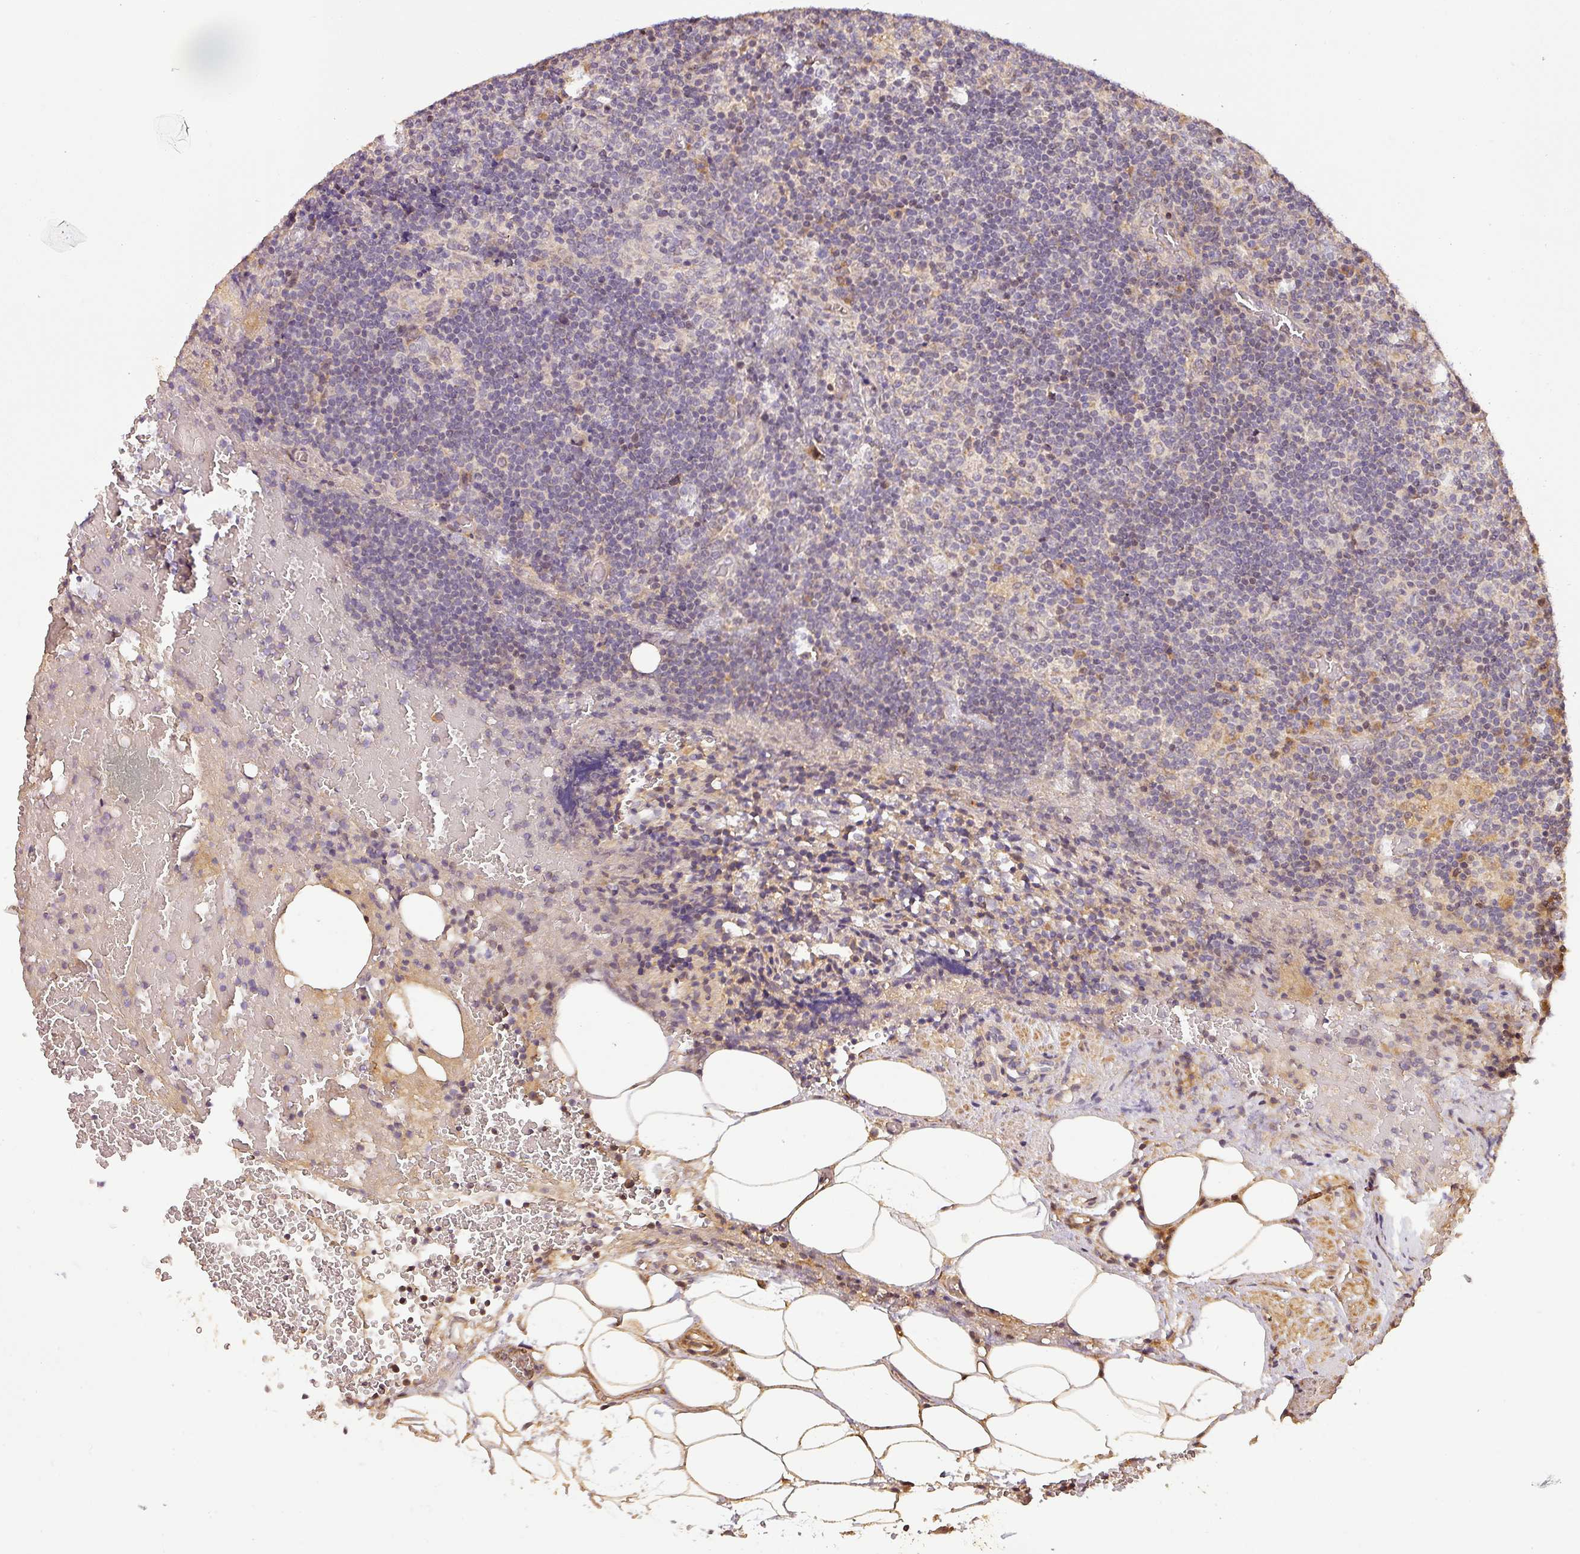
{"staining": {"intensity": "weak", "quantity": "<25%", "location": "nuclear"}, "tissue": "lymph node", "cell_type": "Germinal center cells", "image_type": "normal", "snomed": [{"axis": "morphology", "description": "Normal tissue, NOS"}, {"axis": "topography", "description": "Lymph node"}], "caption": "The histopathology image shows no staining of germinal center cells in unremarkable lymph node. Brightfield microscopy of immunohistochemistry stained with DAB (3,3'-diaminobenzidine) (brown) and hematoxylin (blue), captured at high magnification.", "gene": "BPIFB3", "patient": {"sex": "male", "age": 58}}